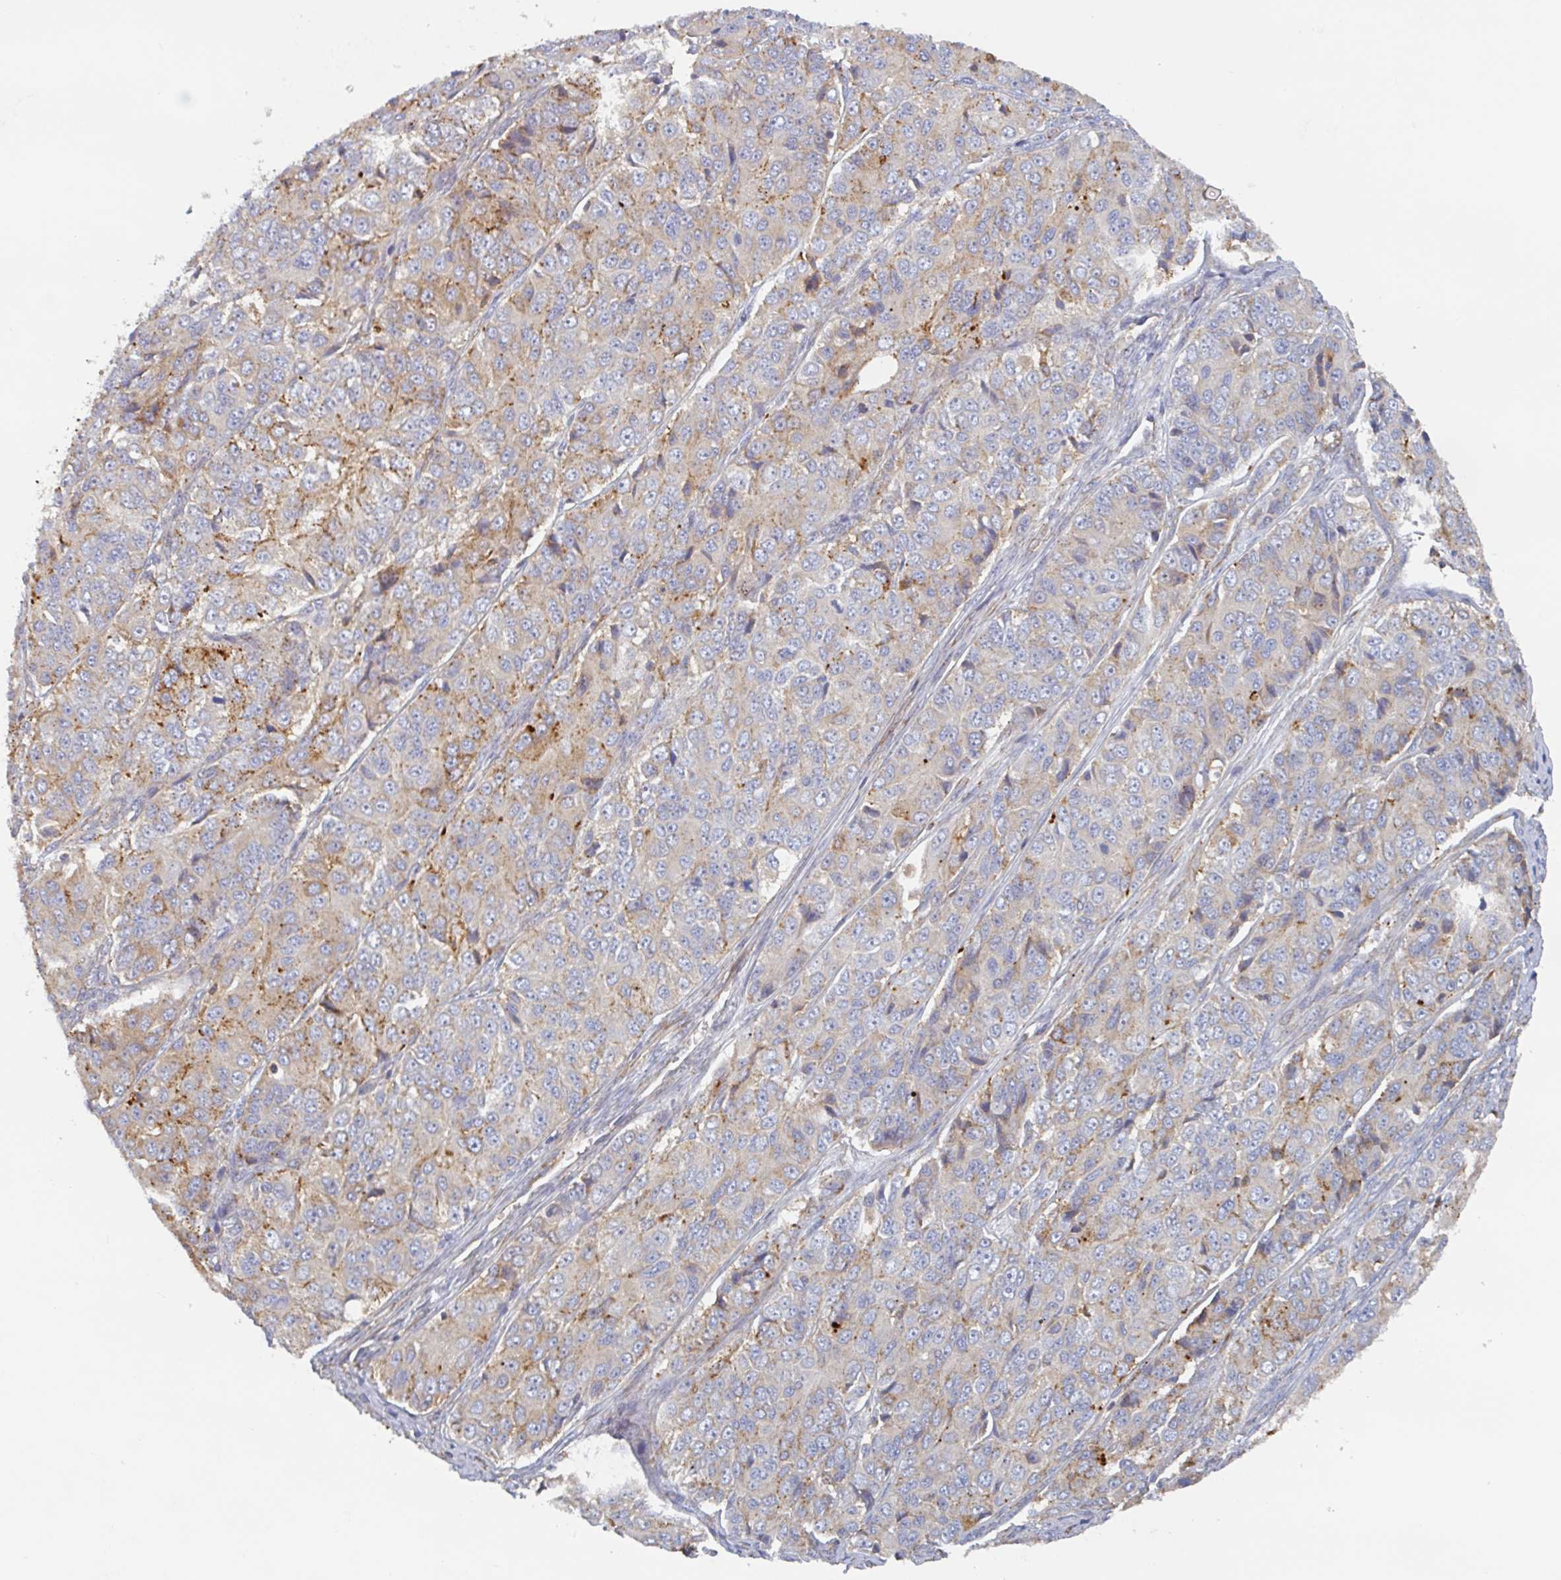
{"staining": {"intensity": "moderate", "quantity": "25%-75%", "location": "cytoplasmic/membranous"}, "tissue": "ovarian cancer", "cell_type": "Tumor cells", "image_type": "cancer", "snomed": [{"axis": "morphology", "description": "Carcinoma, endometroid"}, {"axis": "topography", "description": "Ovary"}], "caption": "Tumor cells exhibit moderate cytoplasmic/membranous staining in approximately 25%-75% of cells in endometroid carcinoma (ovarian). (DAB IHC, brown staining for protein, blue staining for nuclei).", "gene": "MANBA", "patient": {"sex": "female", "age": 51}}